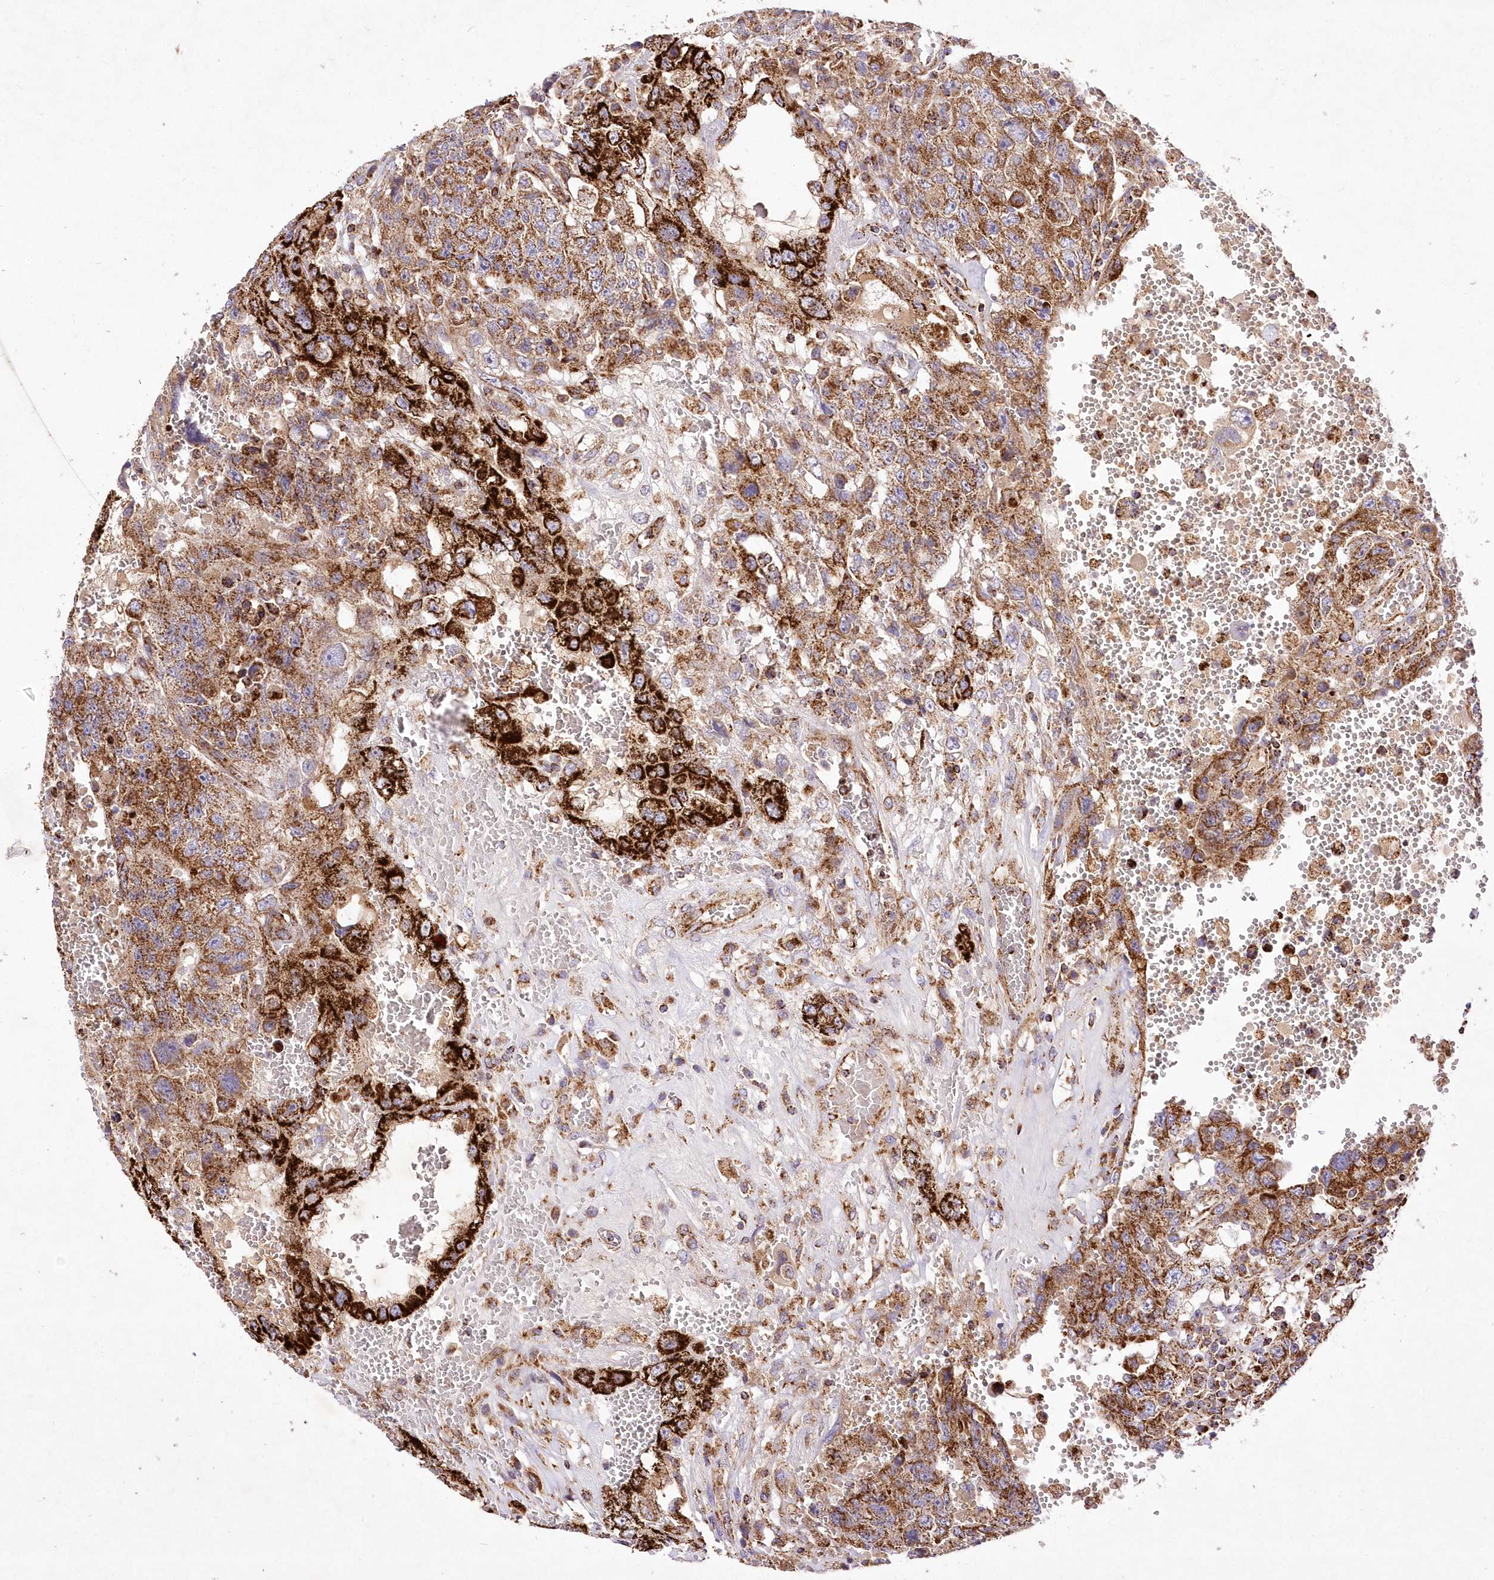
{"staining": {"intensity": "strong", "quantity": ">75%", "location": "cytoplasmic/membranous"}, "tissue": "testis cancer", "cell_type": "Tumor cells", "image_type": "cancer", "snomed": [{"axis": "morphology", "description": "Carcinoma, Embryonal, NOS"}, {"axis": "topography", "description": "Testis"}], "caption": "Testis cancer (embryonal carcinoma) was stained to show a protein in brown. There is high levels of strong cytoplasmic/membranous staining in about >75% of tumor cells.", "gene": "ASNSD1", "patient": {"sex": "male", "age": 26}}